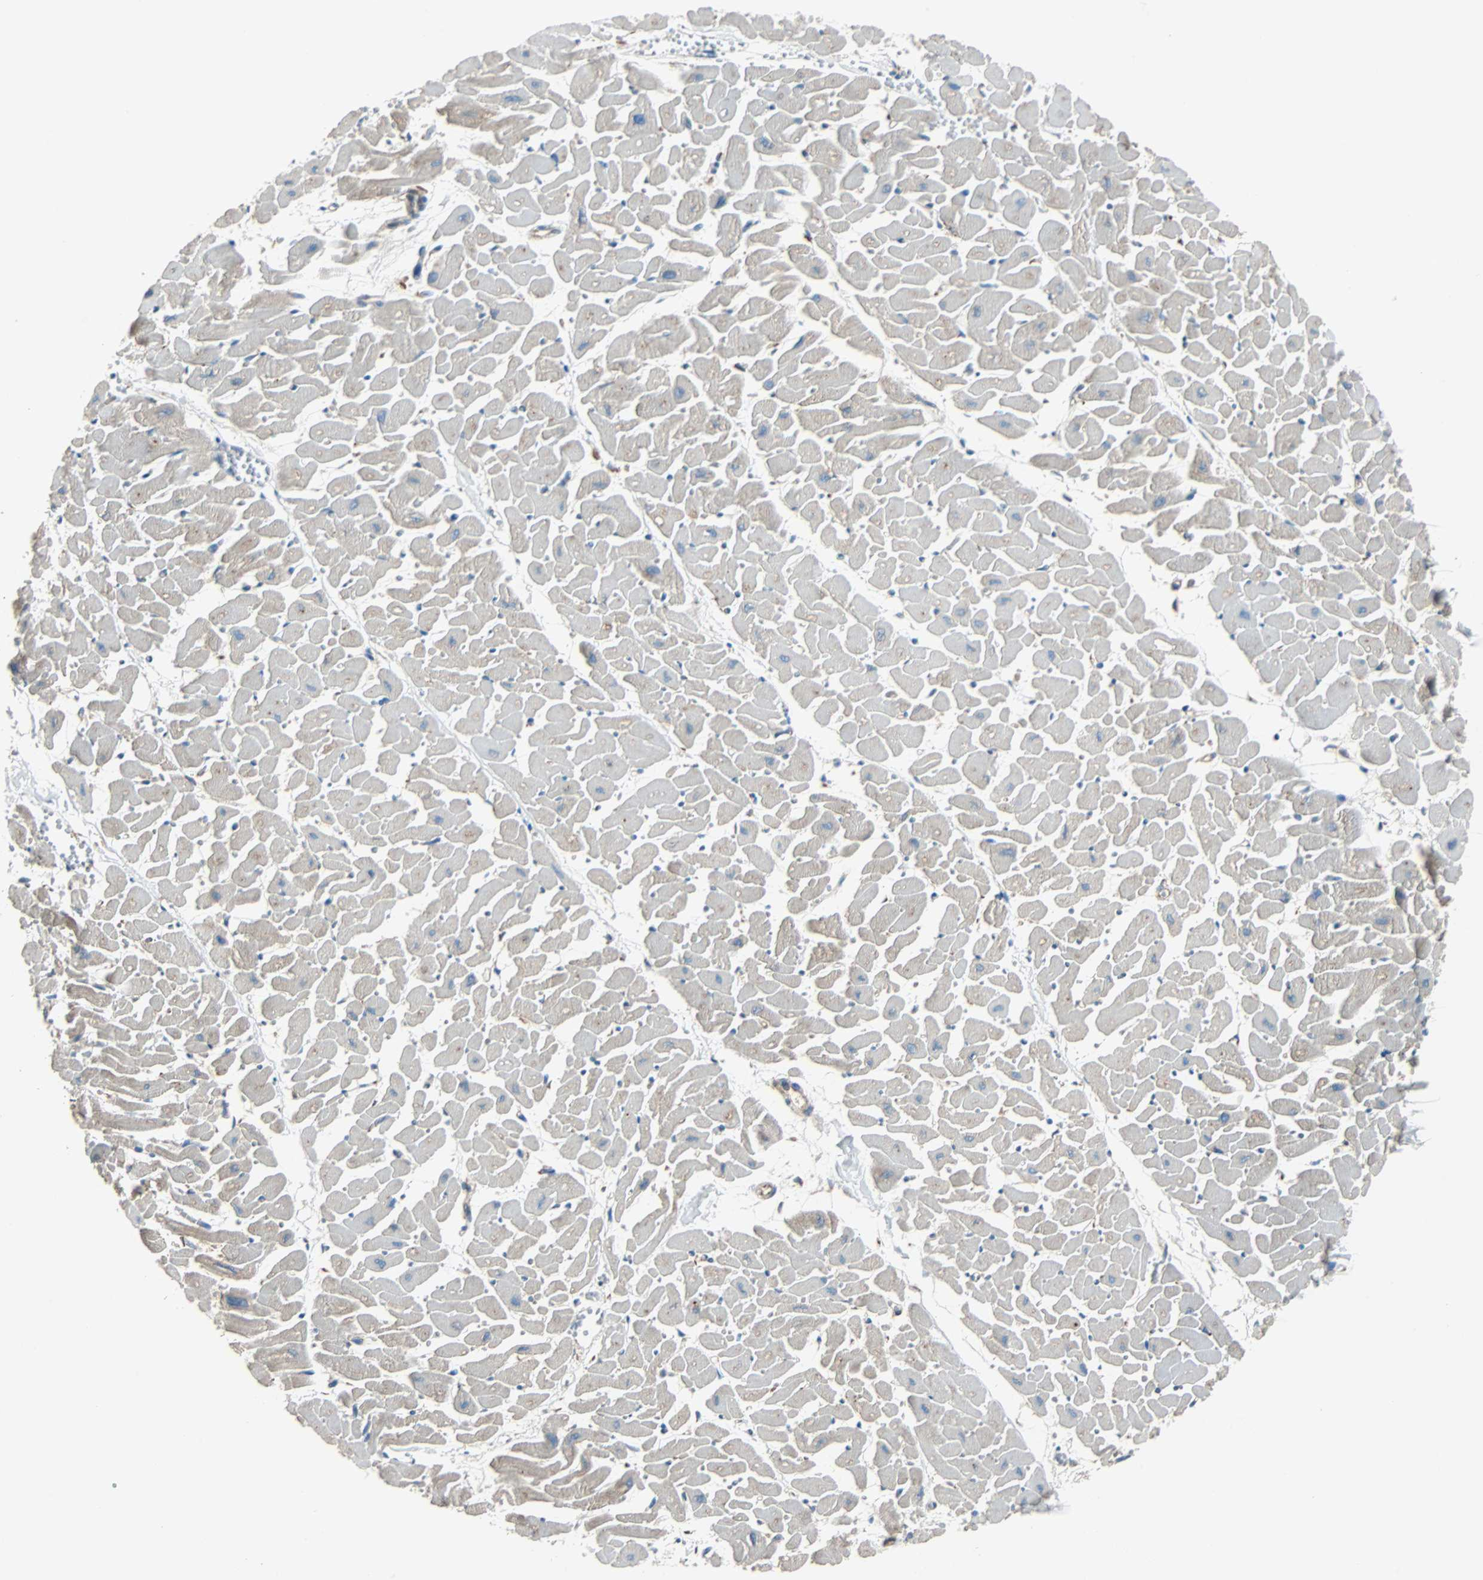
{"staining": {"intensity": "weak", "quantity": "25%-75%", "location": "cytoplasmic/membranous"}, "tissue": "heart muscle", "cell_type": "Cardiomyocytes", "image_type": "normal", "snomed": [{"axis": "morphology", "description": "Normal tissue, NOS"}, {"axis": "topography", "description": "Heart"}], "caption": "This is a photomicrograph of immunohistochemistry staining of benign heart muscle, which shows weak staining in the cytoplasmic/membranous of cardiomyocytes.", "gene": "PHYH", "patient": {"sex": "female", "age": 19}}